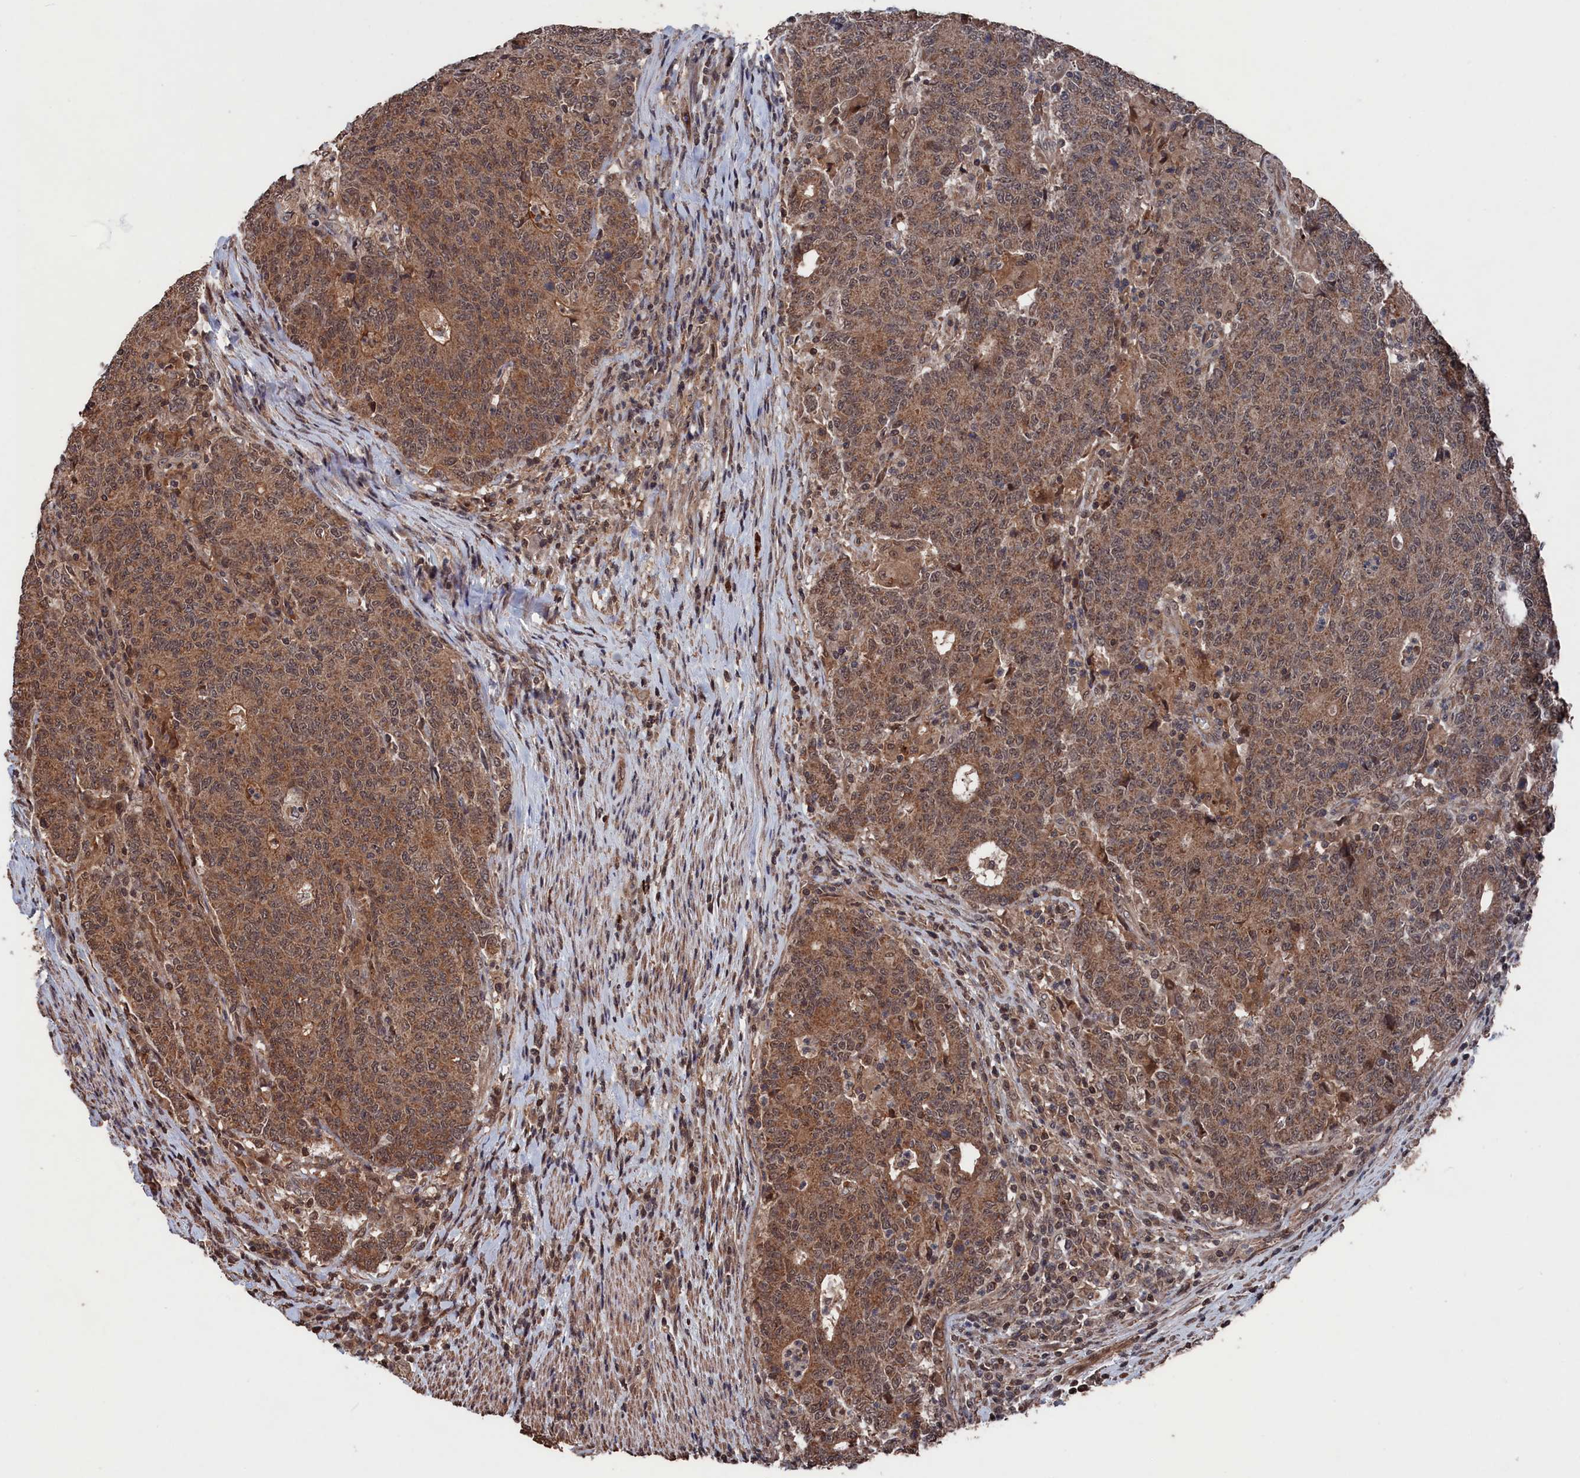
{"staining": {"intensity": "moderate", "quantity": ">75%", "location": "cytoplasmic/membranous,nuclear"}, "tissue": "colorectal cancer", "cell_type": "Tumor cells", "image_type": "cancer", "snomed": [{"axis": "morphology", "description": "Adenocarcinoma, NOS"}, {"axis": "topography", "description": "Colon"}], "caption": "A high-resolution micrograph shows IHC staining of colorectal cancer, which exhibits moderate cytoplasmic/membranous and nuclear expression in about >75% of tumor cells.", "gene": "PDE12", "patient": {"sex": "female", "age": 75}}